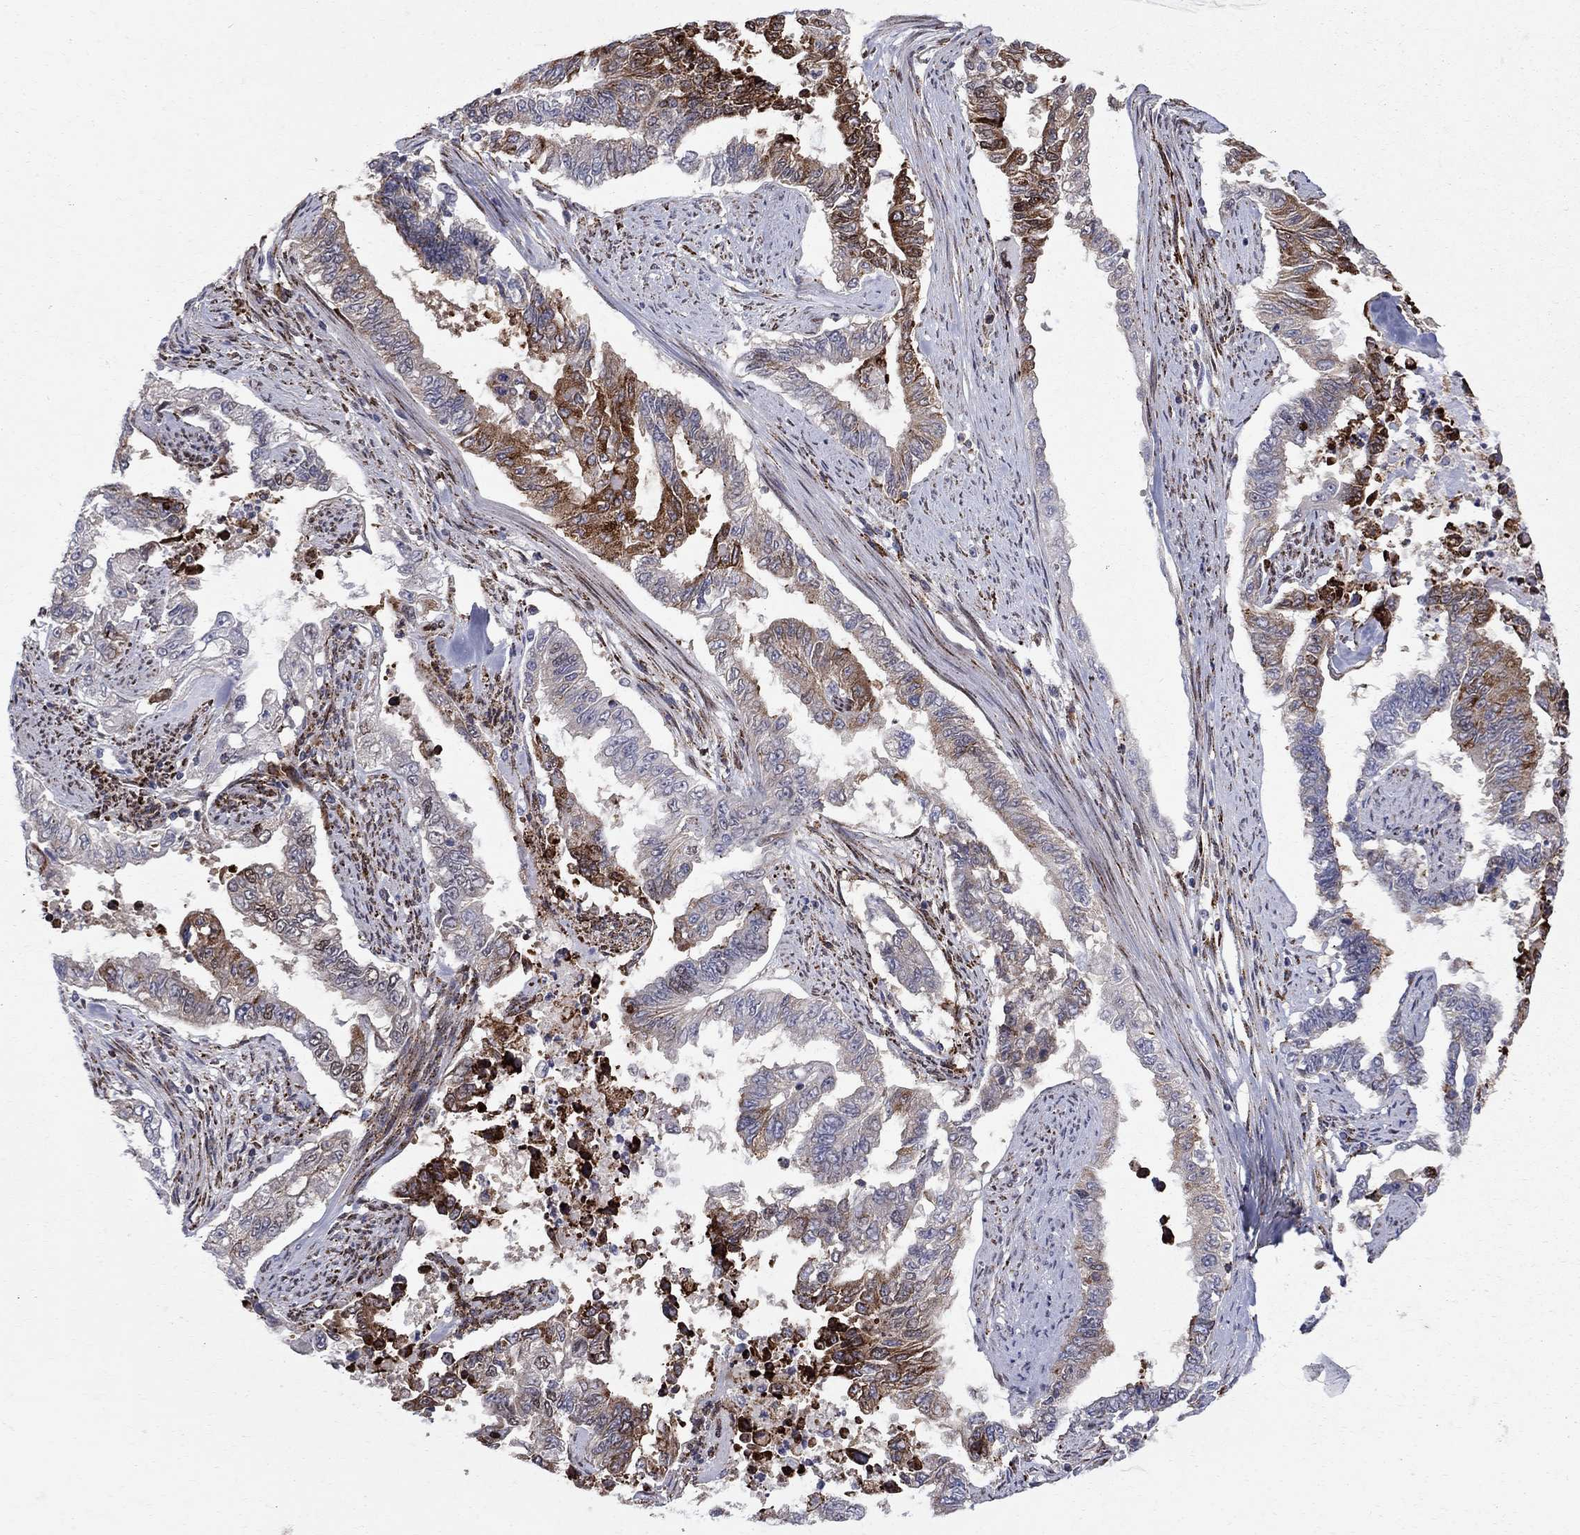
{"staining": {"intensity": "strong", "quantity": "<25%", "location": "cytoplasmic/membranous"}, "tissue": "endometrial cancer", "cell_type": "Tumor cells", "image_type": "cancer", "snomed": [{"axis": "morphology", "description": "Adenocarcinoma, NOS"}, {"axis": "topography", "description": "Uterus"}], "caption": "Brown immunohistochemical staining in human endometrial cancer (adenocarcinoma) demonstrates strong cytoplasmic/membranous positivity in about <25% of tumor cells.", "gene": "CAB39L", "patient": {"sex": "female", "age": 59}}